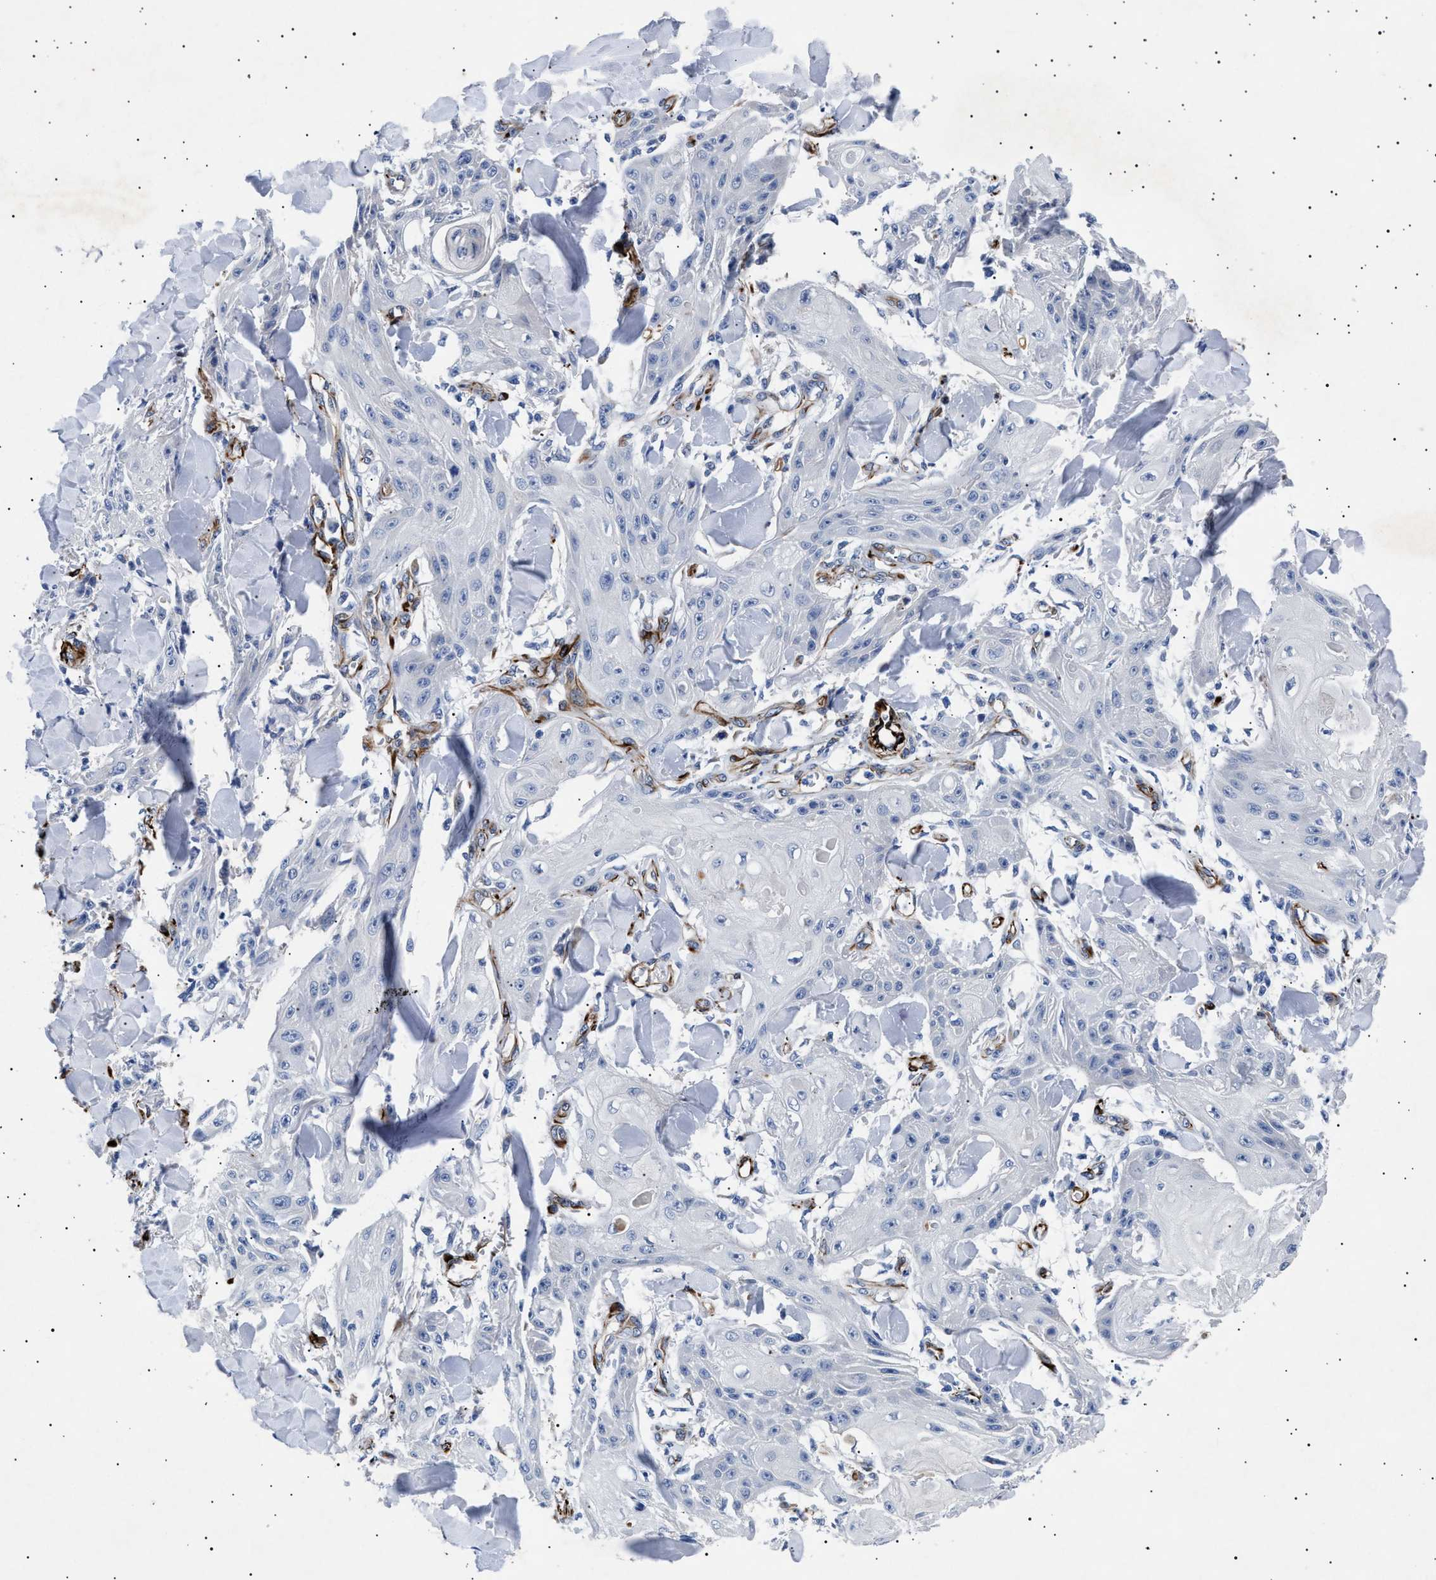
{"staining": {"intensity": "negative", "quantity": "none", "location": "none"}, "tissue": "skin cancer", "cell_type": "Tumor cells", "image_type": "cancer", "snomed": [{"axis": "morphology", "description": "Squamous cell carcinoma, NOS"}, {"axis": "topography", "description": "Skin"}], "caption": "The IHC photomicrograph has no significant staining in tumor cells of skin squamous cell carcinoma tissue. (DAB (3,3'-diaminobenzidine) IHC visualized using brightfield microscopy, high magnification).", "gene": "OLFML2A", "patient": {"sex": "male", "age": 74}}